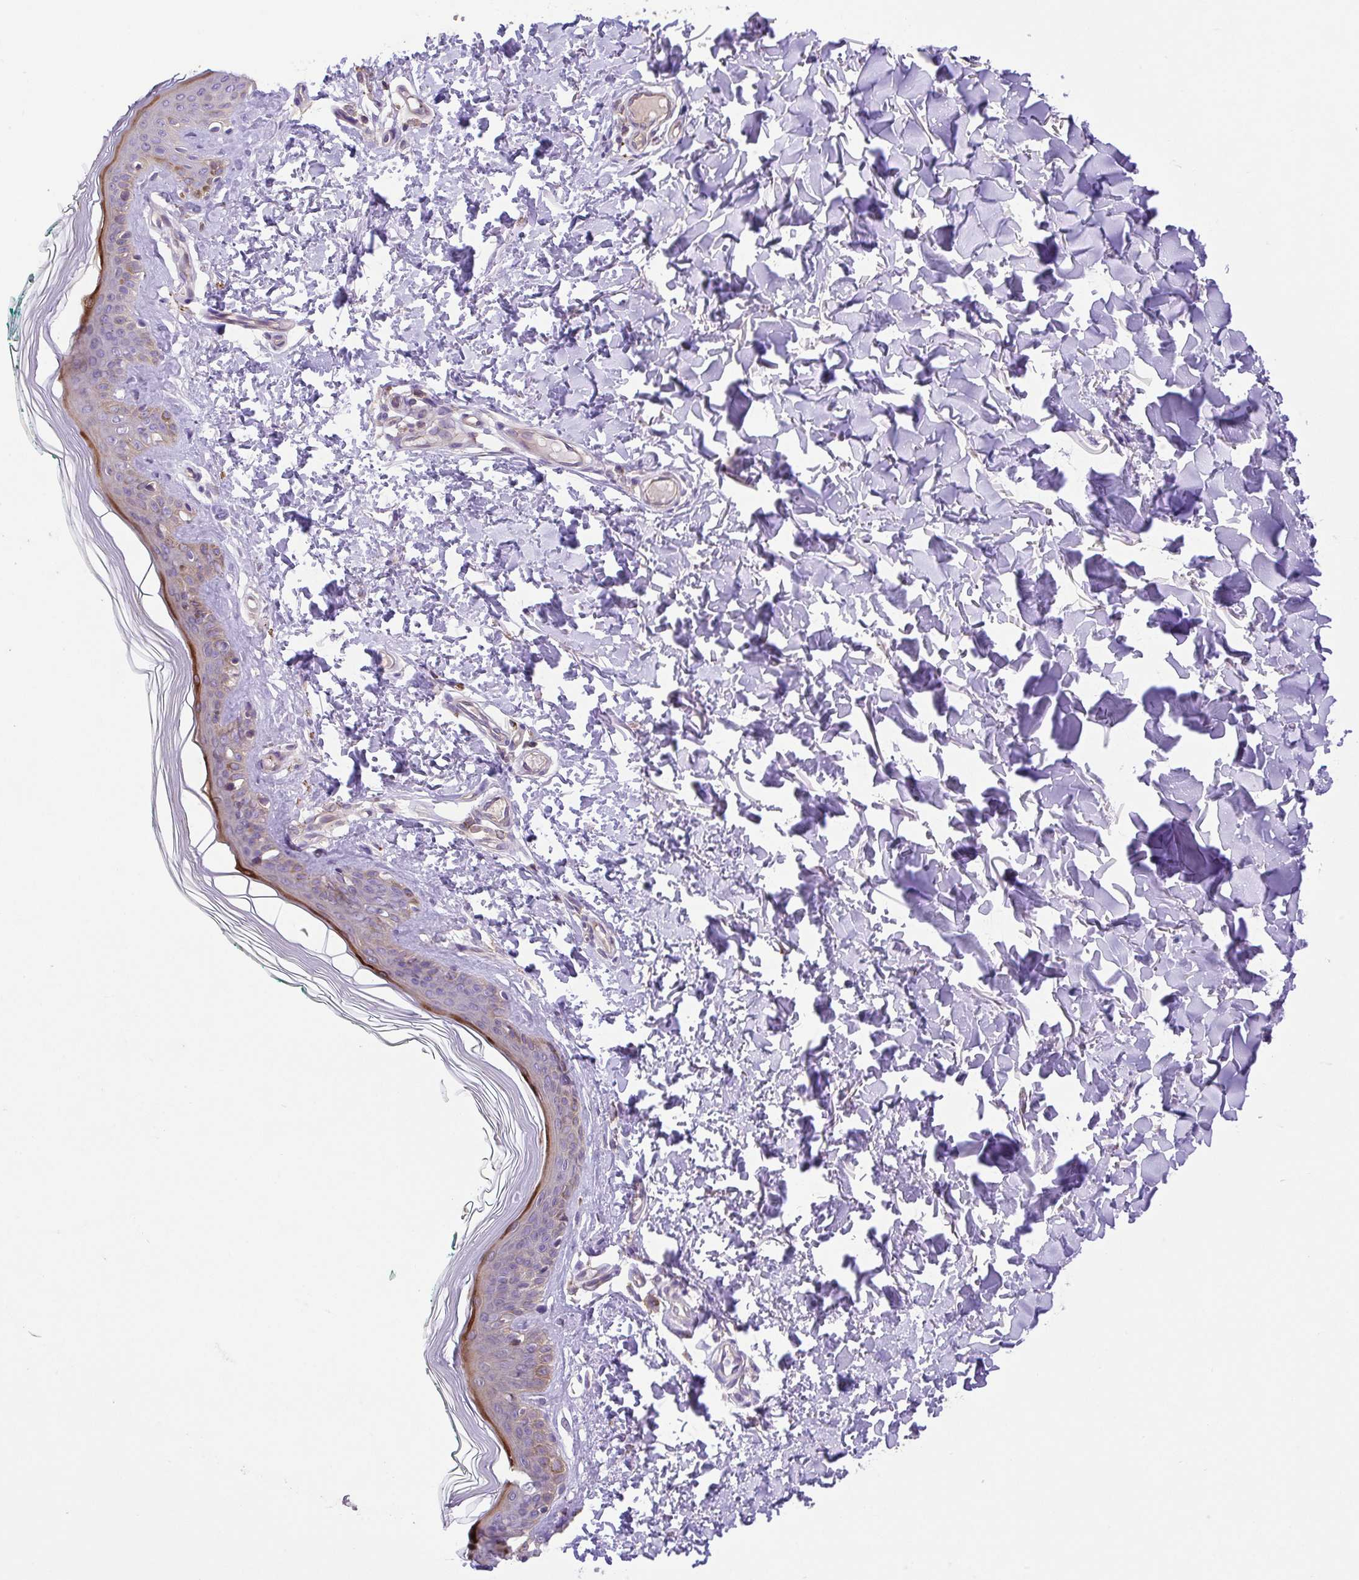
{"staining": {"intensity": "weak", "quantity": "<25%", "location": "cytoplasmic/membranous"}, "tissue": "skin", "cell_type": "Fibroblasts", "image_type": "normal", "snomed": [{"axis": "morphology", "description": "Normal tissue, NOS"}, {"axis": "topography", "description": "Skin"}, {"axis": "topography", "description": "Peripheral nerve tissue"}], "caption": "Immunohistochemistry (IHC) histopathology image of unremarkable human skin stained for a protein (brown), which reveals no expression in fibroblasts. (Immunohistochemistry (IHC), brightfield microscopy, high magnification).", "gene": "IDE", "patient": {"sex": "female", "age": 45}}